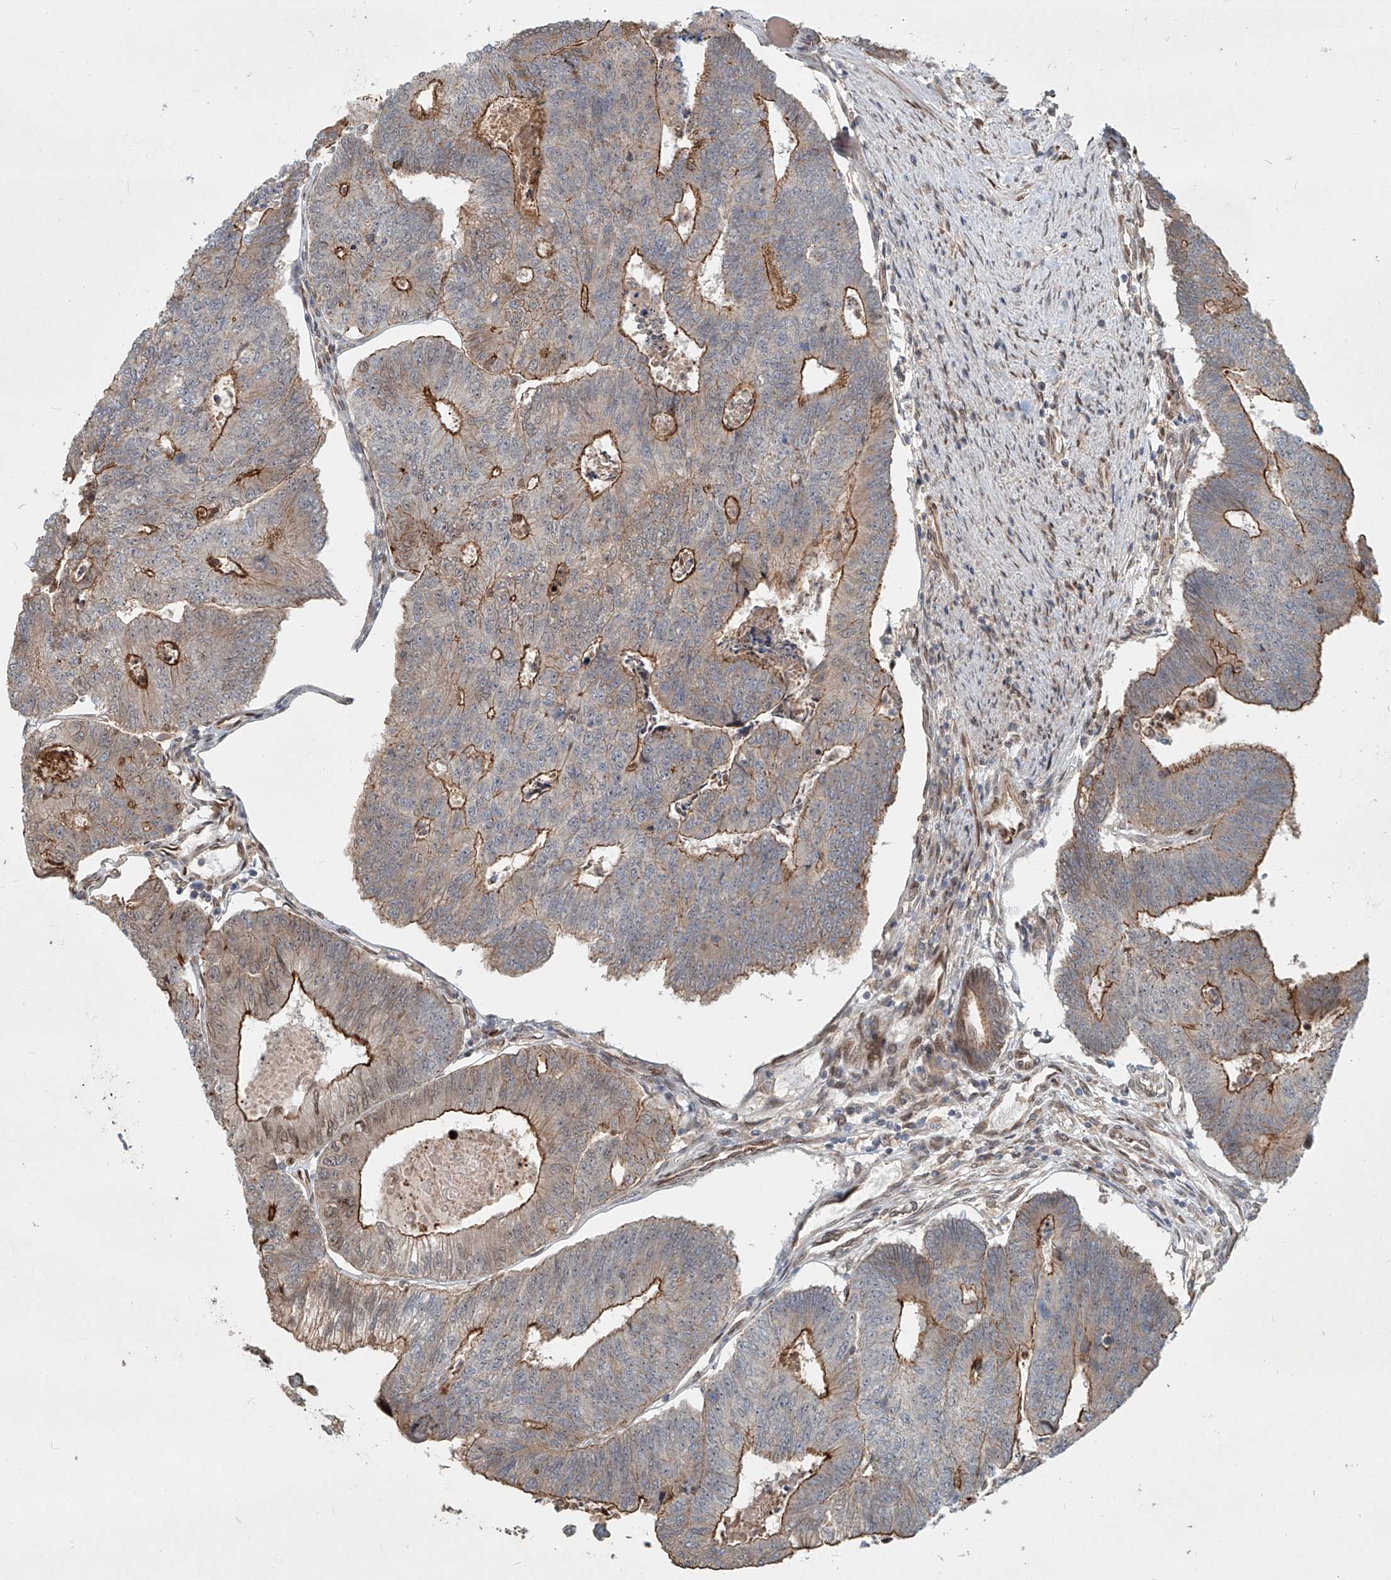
{"staining": {"intensity": "moderate", "quantity": "25%-75%", "location": "cytoplasmic/membranous"}, "tissue": "colorectal cancer", "cell_type": "Tumor cells", "image_type": "cancer", "snomed": [{"axis": "morphology", "description": "Adenocarcinoma, NOS"}, {"axis": "topography", "description": "Colon"}], "caption": "Tumor cells demonstrate medium levels of moderate cytoplasmic/membranous staining in about 25%-75% of cells in human colorectal adenocarcinoma. (DAB (3,3'-diaminobenzidine) = brown stain, brightfield microscopy at high magnification).", "gene": "SASH1", "patient": {"sex": "female", "age": 67}}